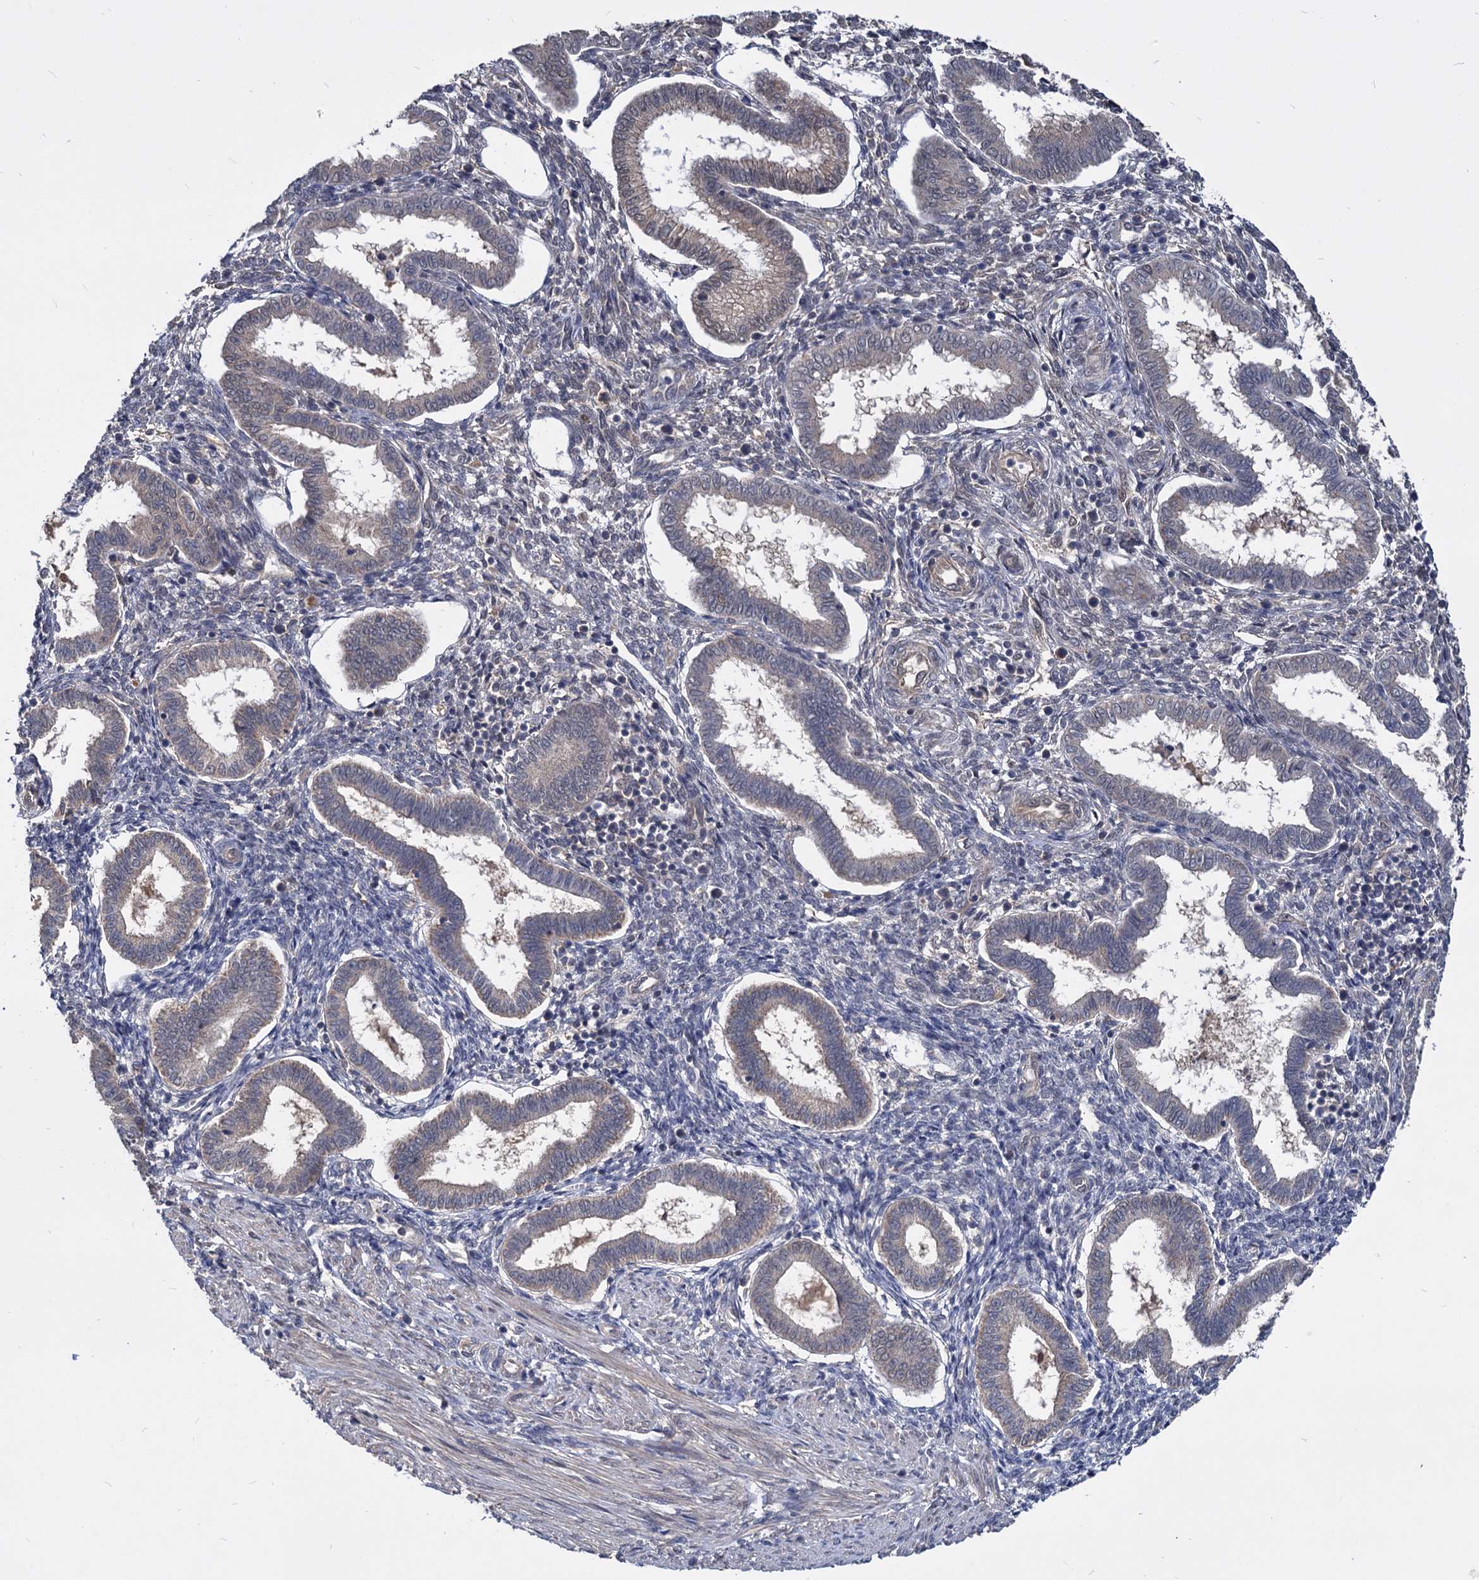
{"staining": {"intensity": "negative", "quantity": "none", "location": "none"}, "tissue": "endometrium", "cell_type": "Cells in endometrial stroma", "image_type": "normal", "snomed": [{"axis": "morphology", "description": "Normal tissue, NOS"}, {"axis": "topography", "description": "Endometrium"}], "caption": "An immunohistochemistry micrograph of unremarkable endometrium is shown. There is no staining in cells in endometrial stroma of endometrium. The staining is performed using DAB brown chromogen with nuclei counter-stained in using hematoxylin.", "gene": "PSMD4", "patient": {"sex": "female", "age": 24}}